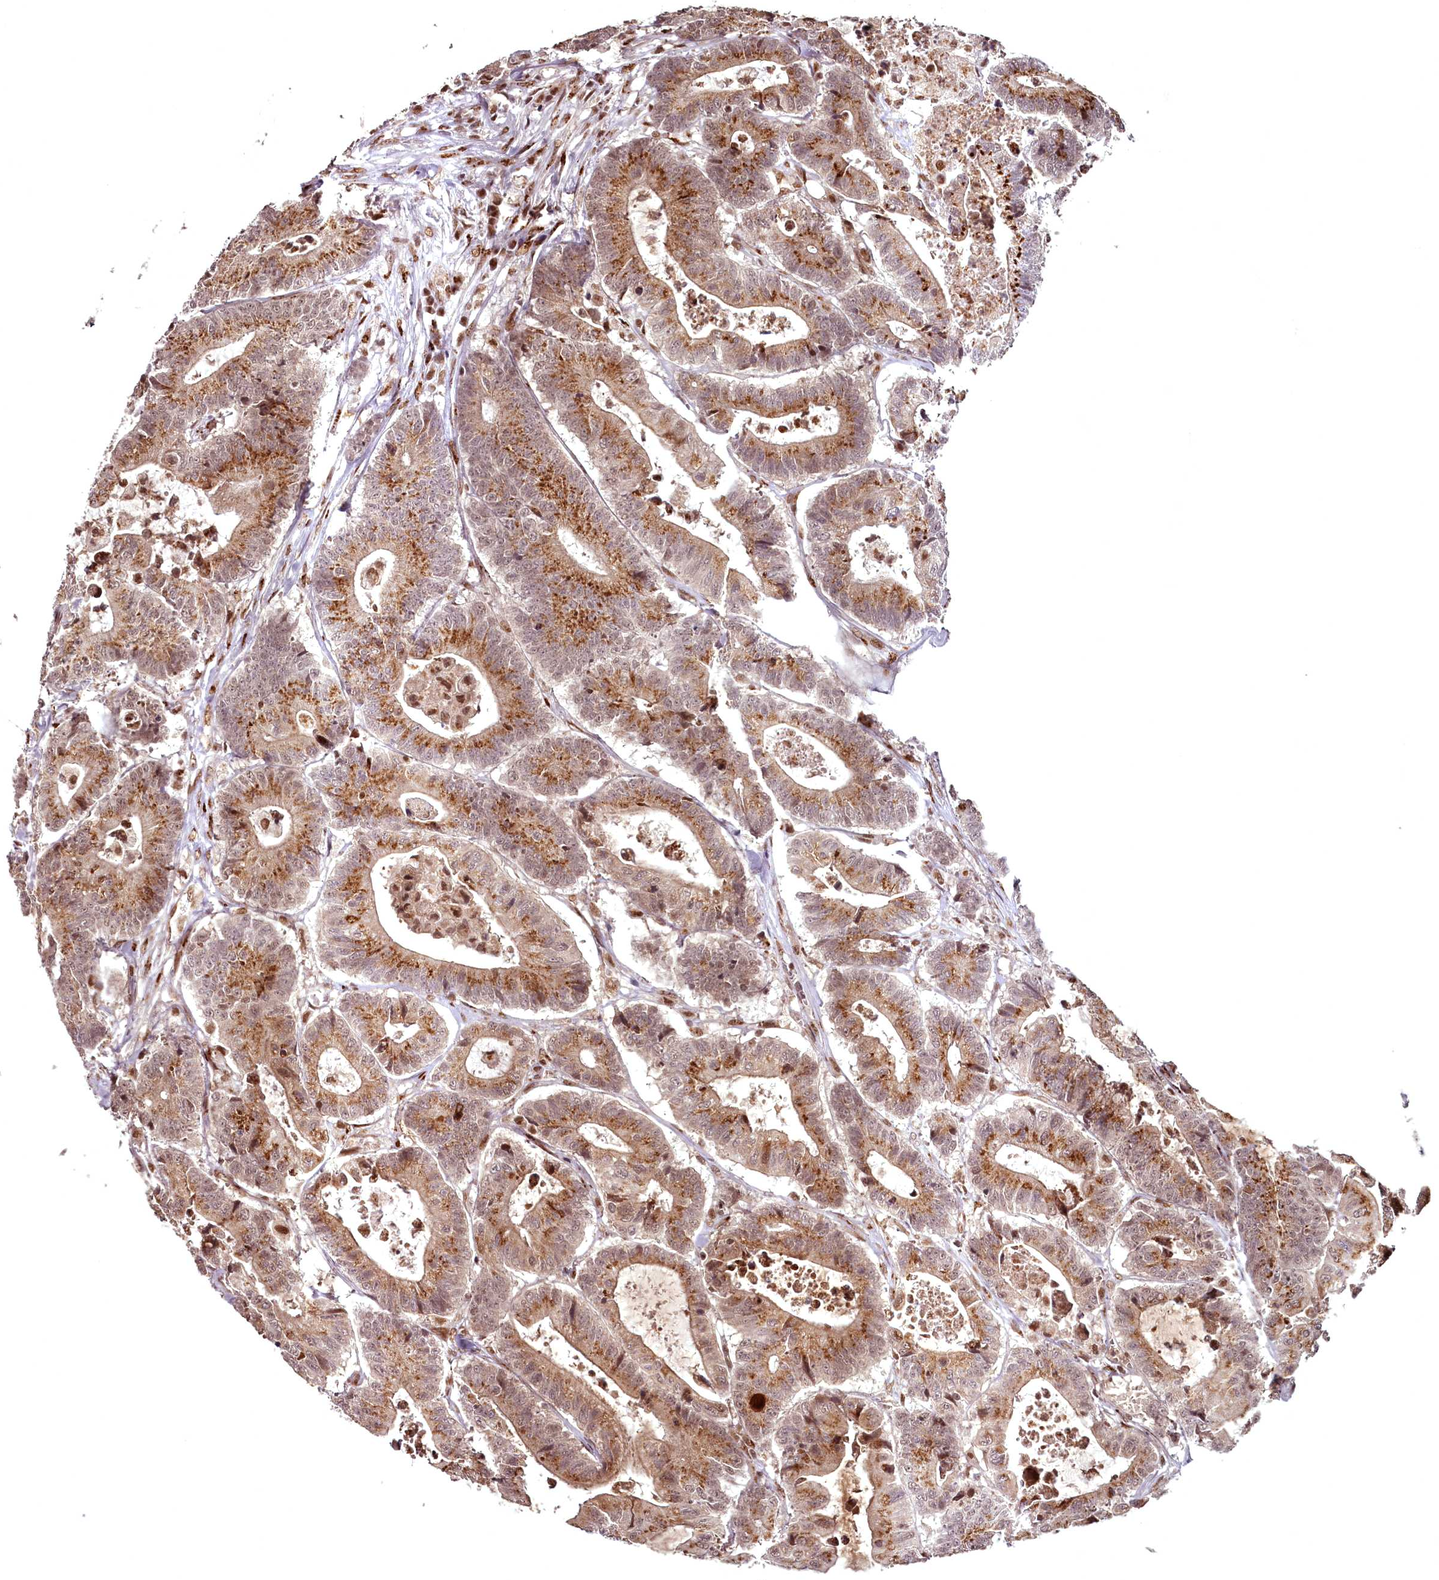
{"staining": {"intensity": "moderate", "quantity": ">75%", "location": "cytoplasmic/membranous"}, "tissue": "colorectal cancer", "cell_type": "Tumor cells", "image_type": "cancer", "snomed": [{"axis": "morphology", "description": "Adenocarcinoma, NOS"}, {"axis": "topography", "description": "Colon"}], "caption": "Immunohistochemical staining of adenocarcinoma (colorectal) shows medium levels of moderate cytoplasmic/membranous protein expression in approximately >75% of tumor cells. The protein of interest is stained brown, and the nuclei are stained in blue (DAB (3,3'-diaminobenzidine) IHC with brightfield microscopy, high magnification).", "gene": "CEP83", "patient": {"sex": "female", "age": 84}}